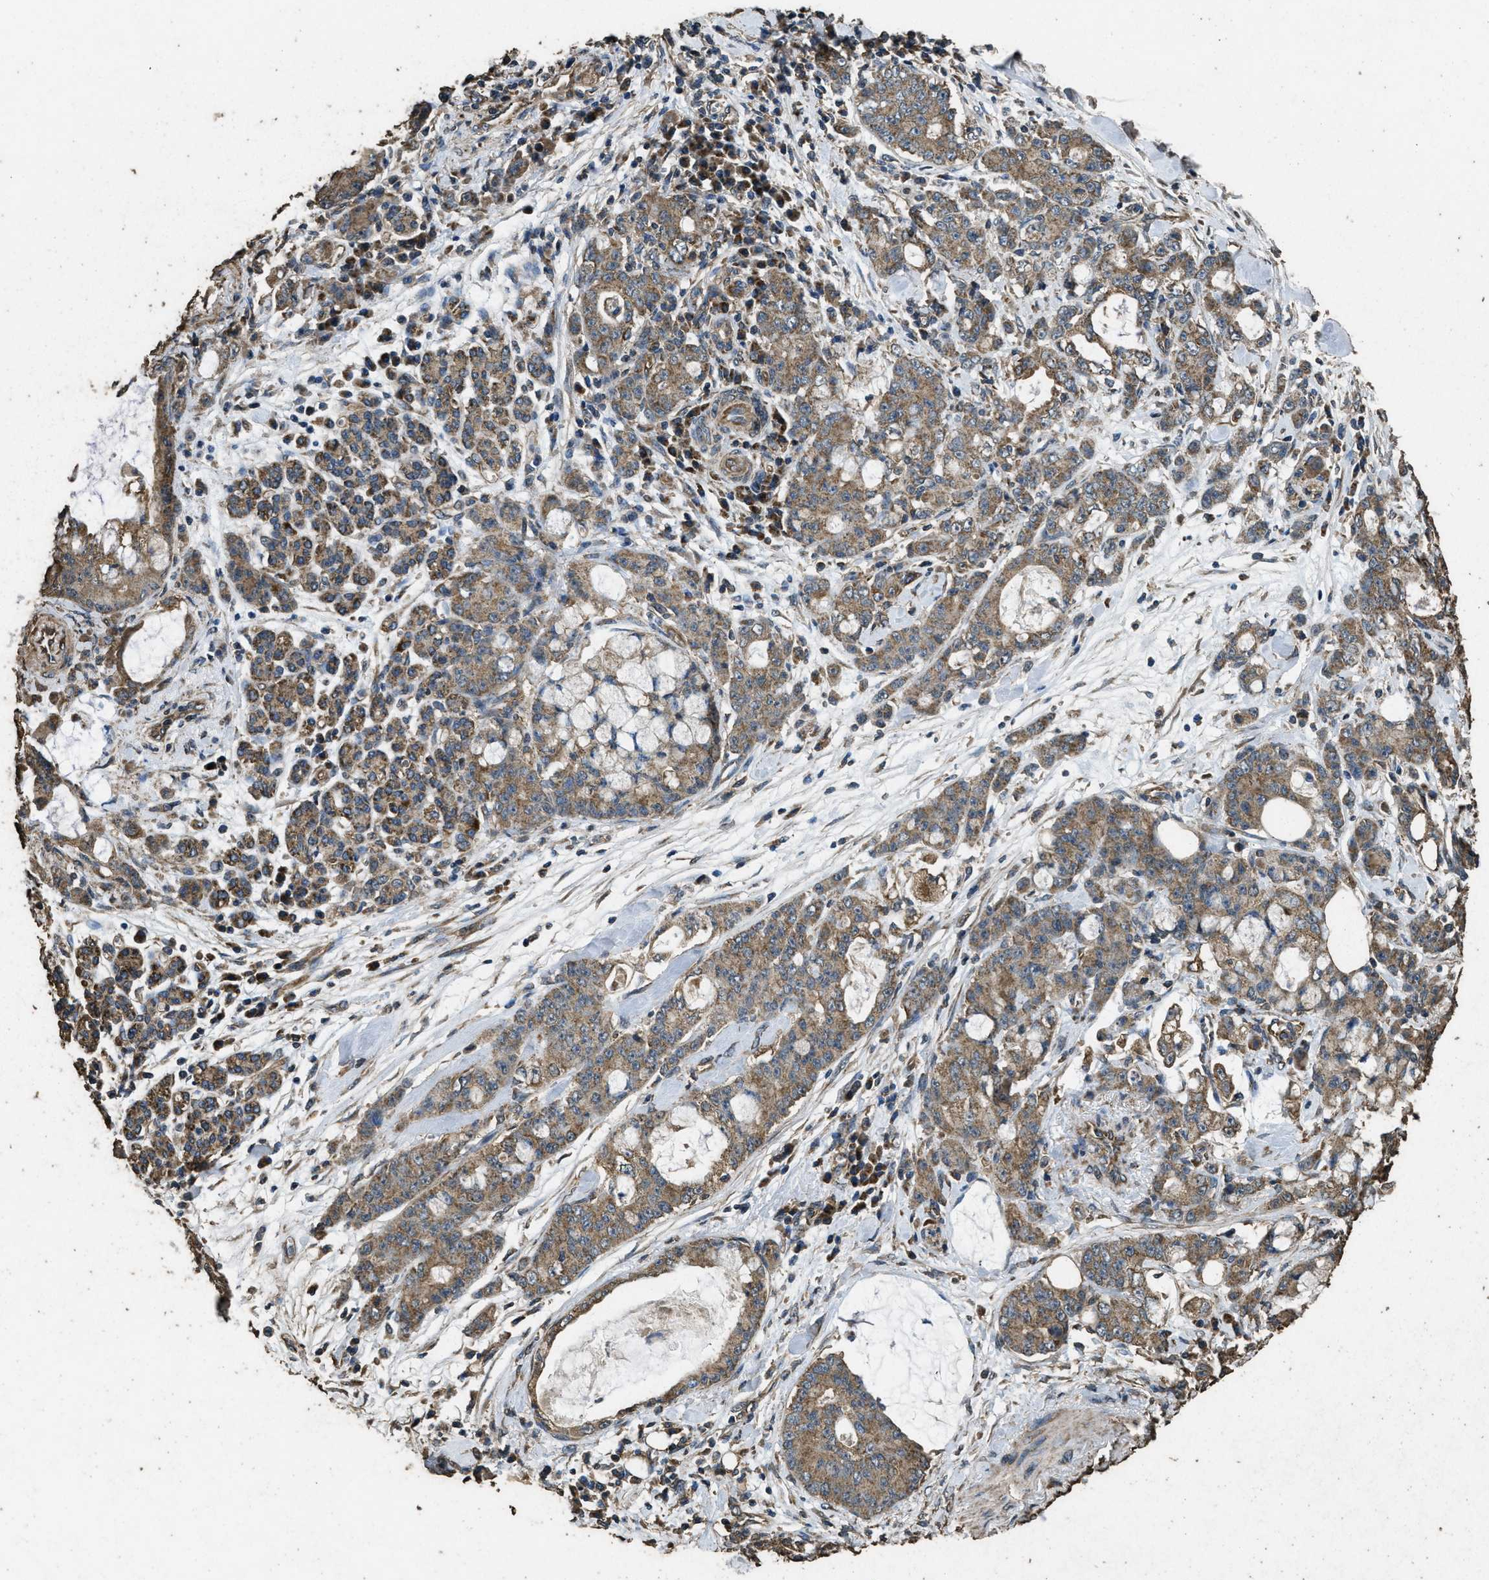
{"staining": {"intensity": "moderate", "quantity": ">75%", "location": "cytoplasmic/membranous"}, "tissue": "pancreatic cancer", "cell_type": "Tumor cells", "image_type": "cancer", "snomed": [{"axis": "morphology", "description": "Adenocarcinoma, NOS"}, {"axis": "topography", "description": "Pancreas"}], "caption": "Brown immunohistochemical staining in pancreatic cancer displays moderate cytoplasmic/membranous expression in about >75% of tumor cells.", "gene": "CYRIA", "patient": {"sex": "female", "age": 73}}